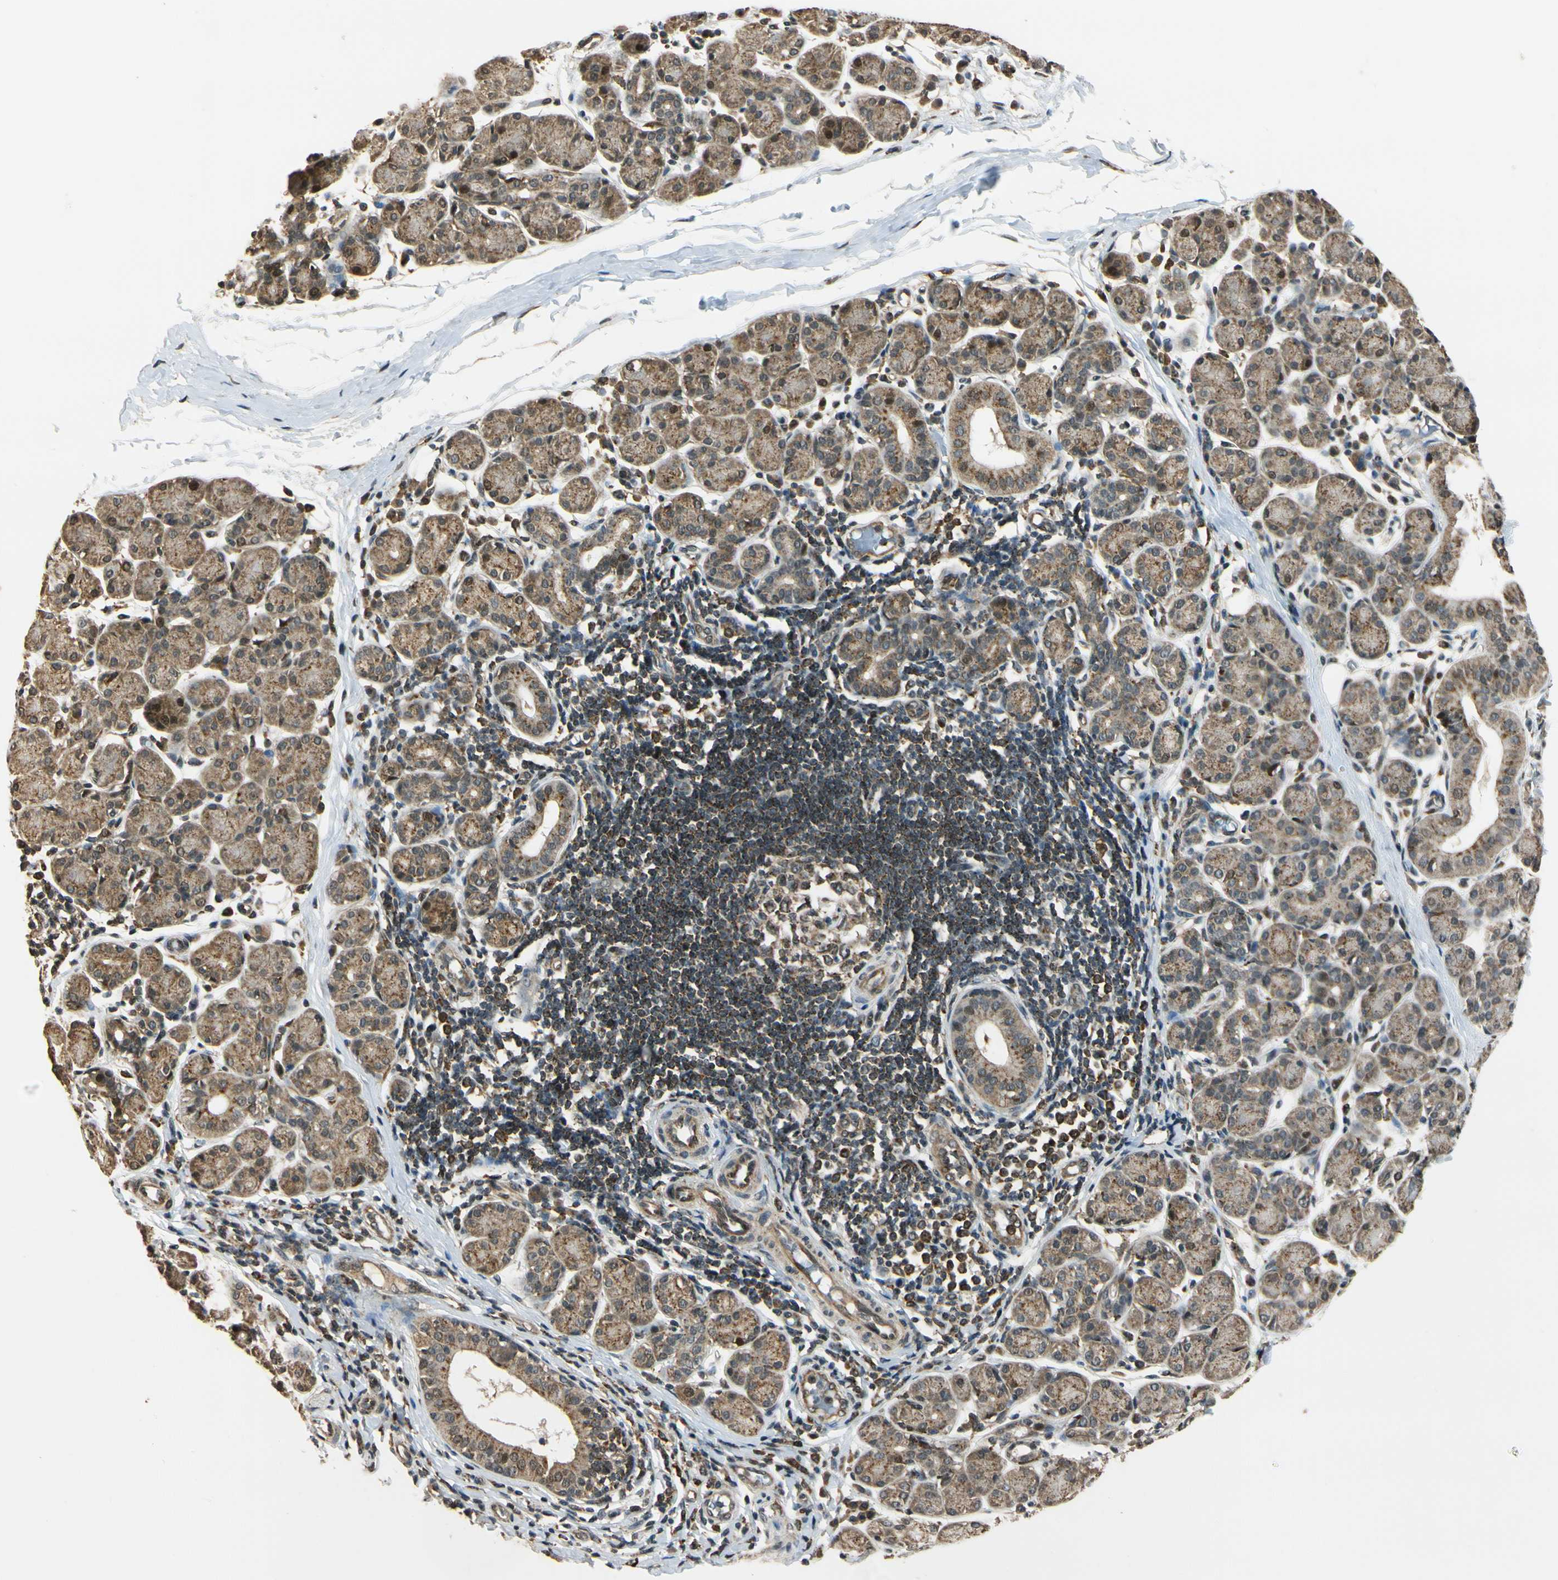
{"staining": {"intensity": "moderate", "quantity": "25%-75%", "location": "cytoplasmic/membranous,nuclear"}, "tissue": "salivary gland", "cell_type": "Glandular cells", "image_type": "normal", "snomed": [{"axis": "morphology", "description": "Normal tissue, NOS"}, {"axis": "morphology", "description": "Inflammation, NOS"}, {"axis": "topography", "description": "Lymph node"}, {"axis": "topography", "description": "Salivary gland"}], "caption": "The micrograph displays immunohistochemical staining of unremarkable salivary gland. There is moderate cytoplasmic/membranous,nuclear staining is present in approximately 25%-75% of glandular cells. (brown staining indicates protein expression, while blue staining denotes nuclei).", "gene": "LAMTOR1", "patient": {"sex": "male", "age": 3}}